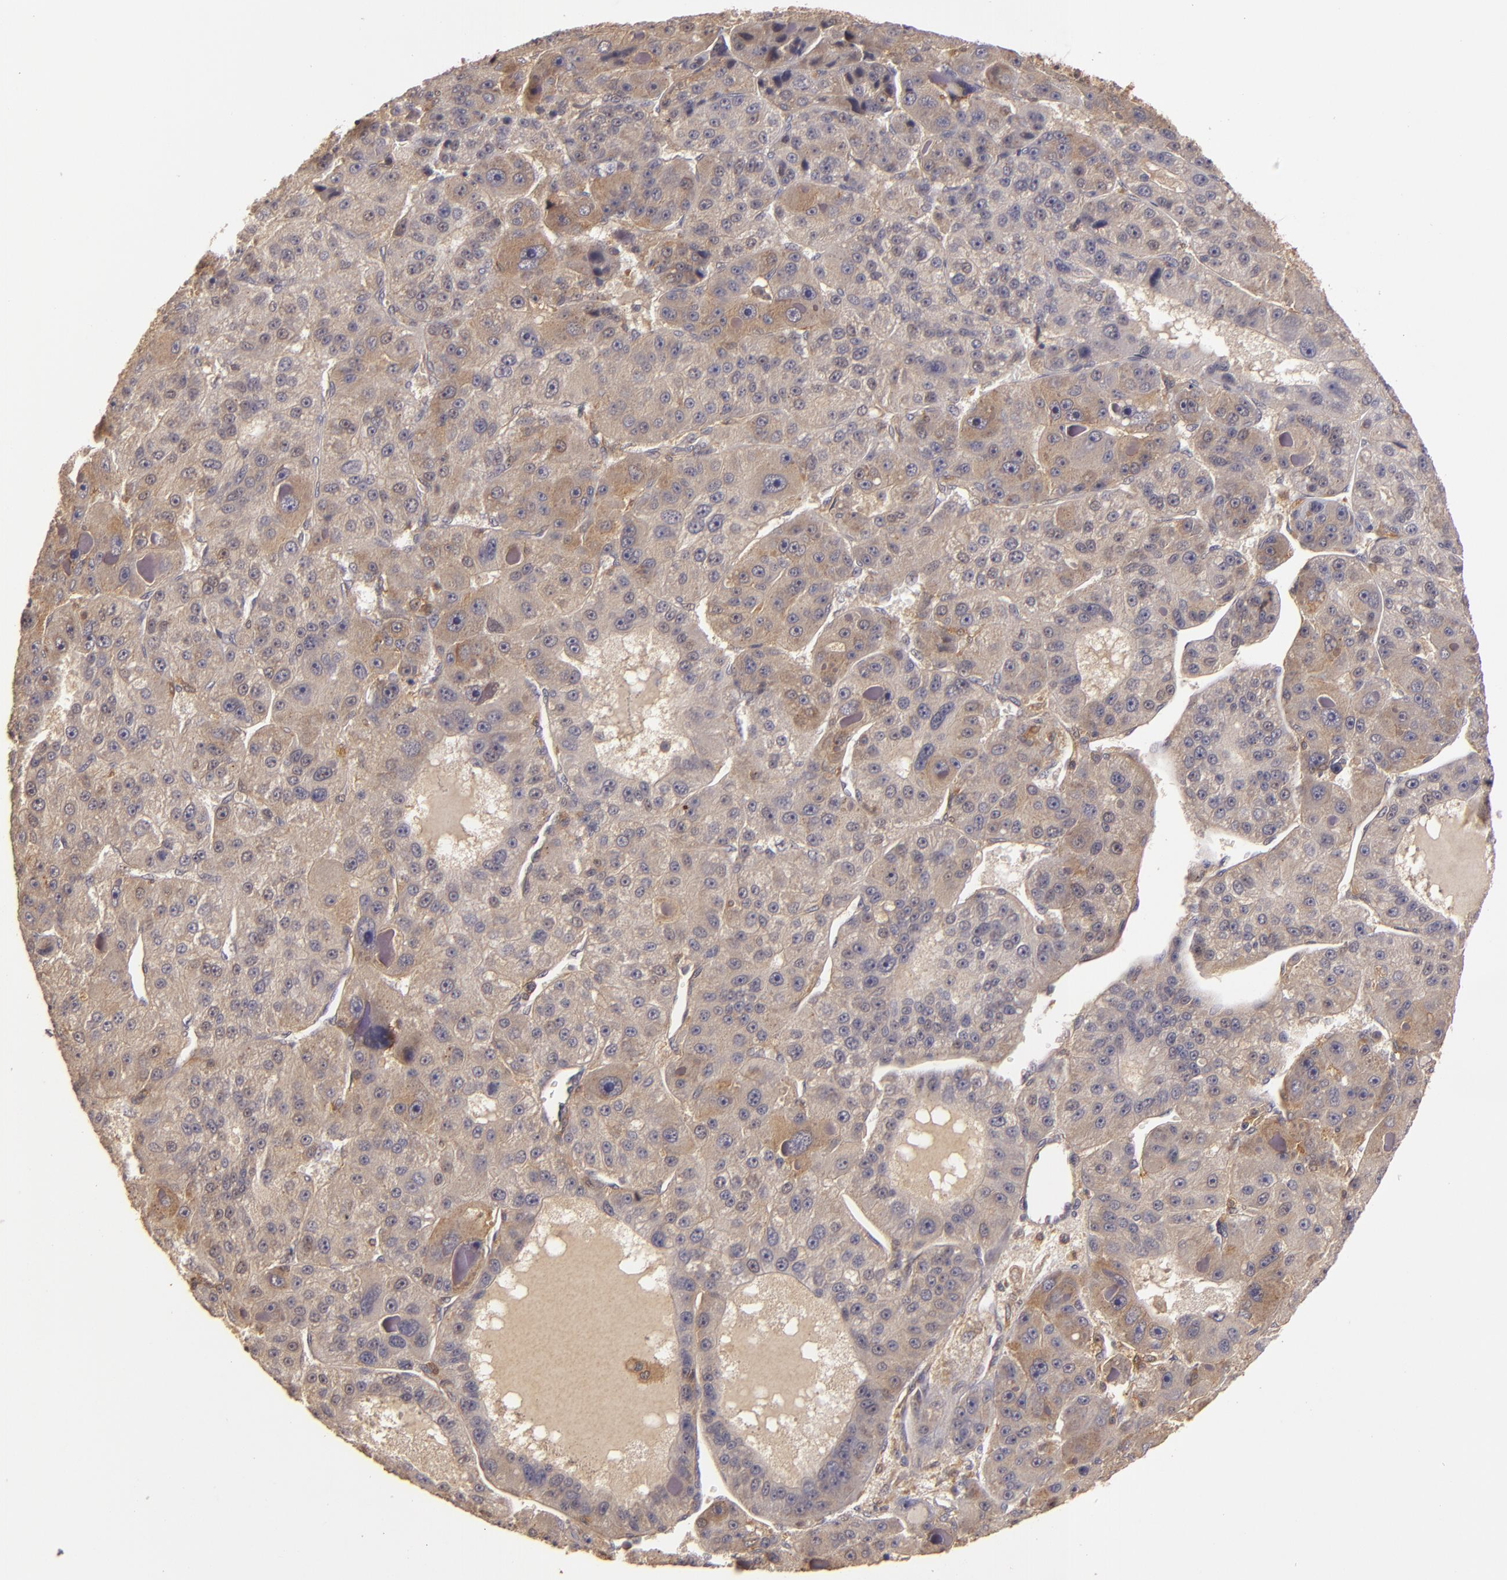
{"staining": {"intensity": "strong", "quantity": ">75%", "location": "cytoplasmic/membranous"}, "tissue": "liver cancer", "cell_type": "Tumor cells", "image_type": "cancer", "snomed": [{"axis": "morphology", "description": "Carcinoma, Hepatocellular, NOS"}, {"axis": "topography", "description": "Liver"}], "caption": "Immunohistochemical staining of human liver cancer exhibits strong cytoplasmic/membranous protein positivity in about >75% of tumor cells.", "gene": "PRKCD", "patient": {"sex": "male", "age": 76}}